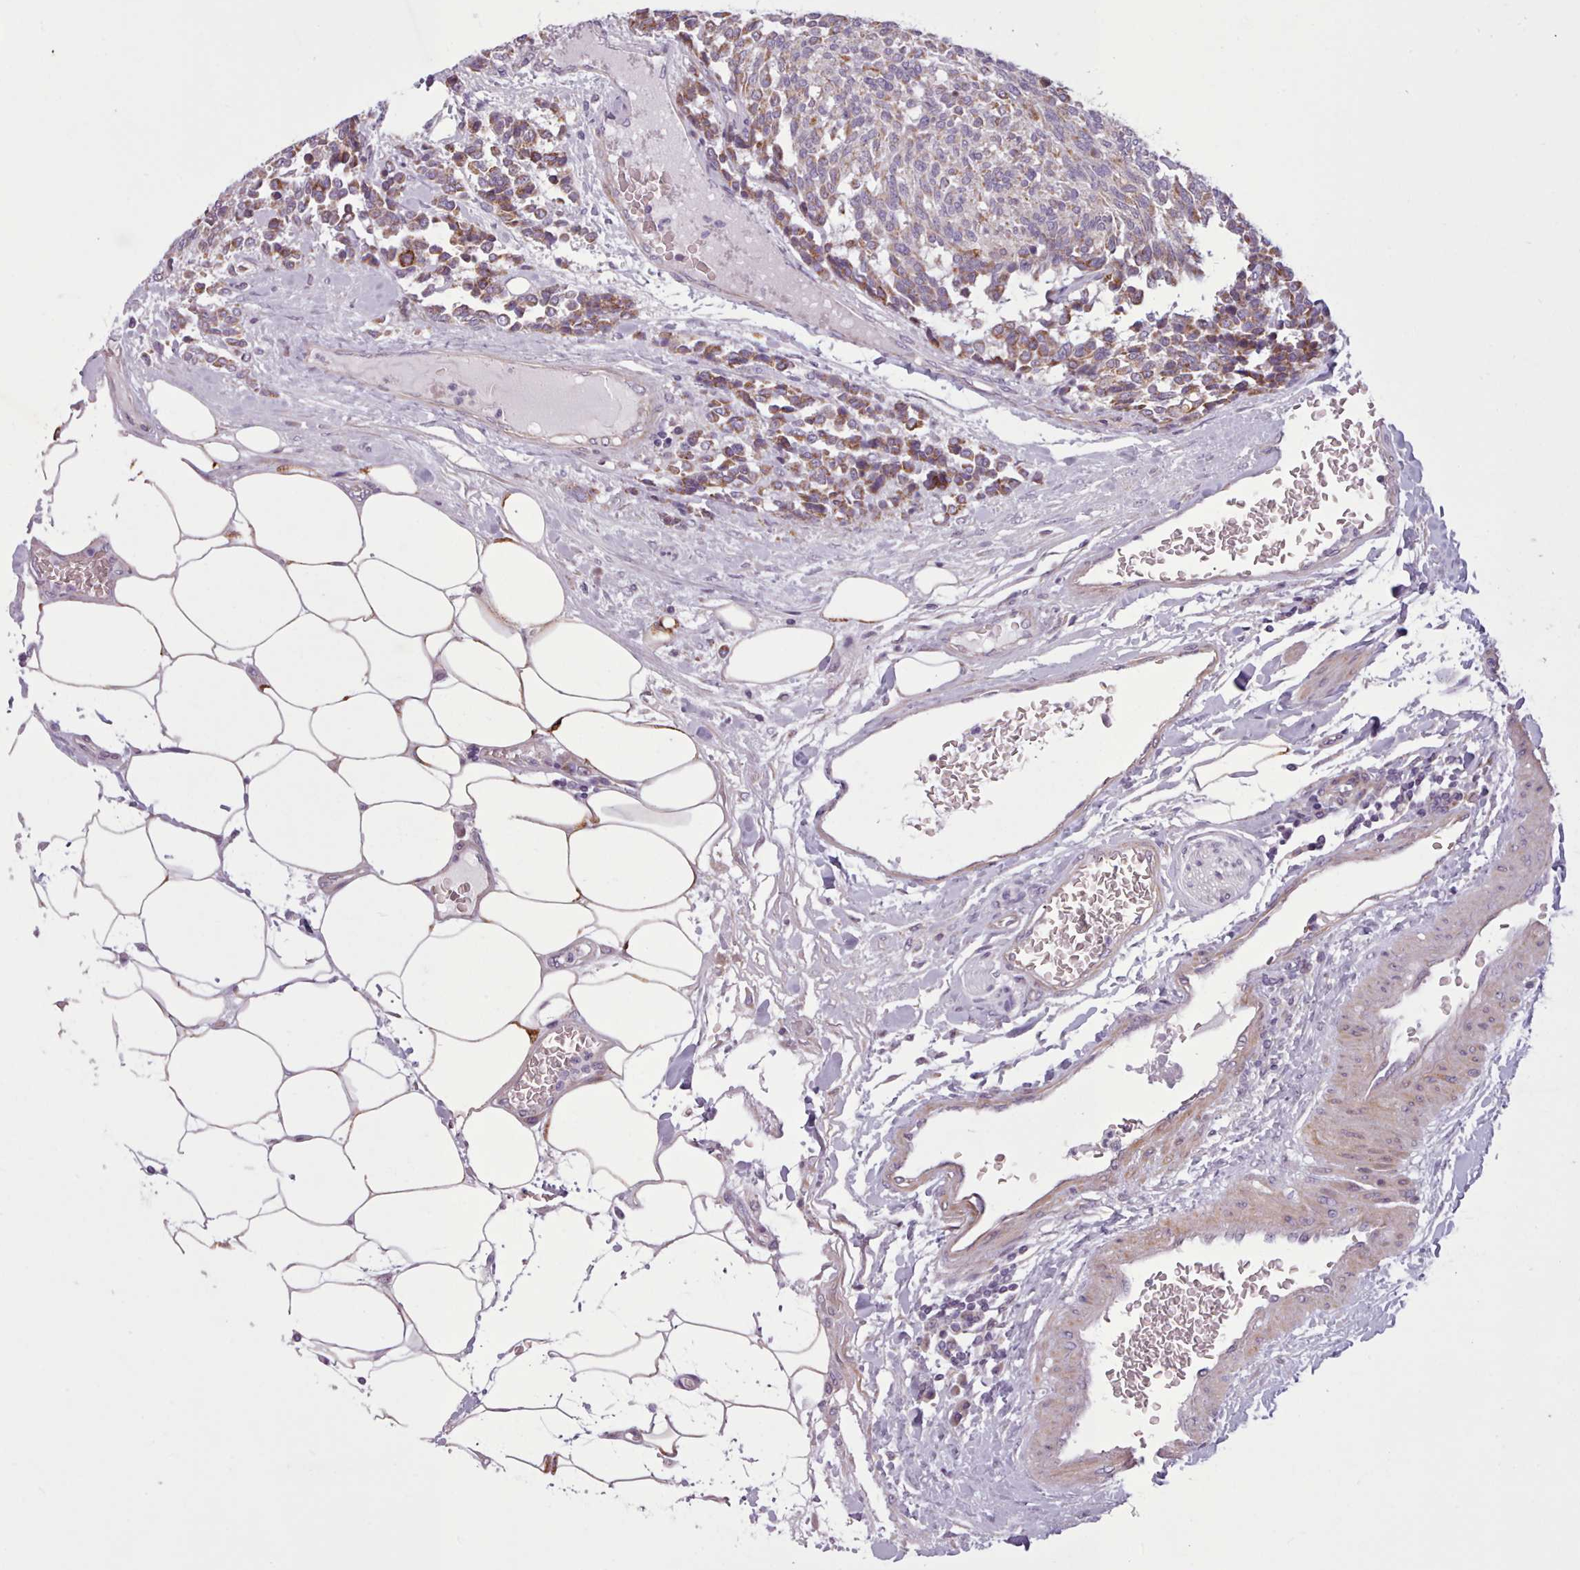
{"staining": {"intensity": "moderate", "quantity": ">75%", "location": "cytoplasmic/membranous"}, "tissue": "carcinoid", "cell_type": "Tumor cells", "image_type": "cancer", "snomed": [{"axis": "morphology", "description": "Carcinoid, malignant, NOS"}, {"axis": "topography", "description": "Pancreas"}], "caption": "There is medium levels of moderate cytoplasmic/membranous positivity in tumor cells of carcinoid (malignant), as demonstrated by immunohistochemical staining (brown color).", "gene": "AVL9", "patient": {"sex": "female", "age": 54}}